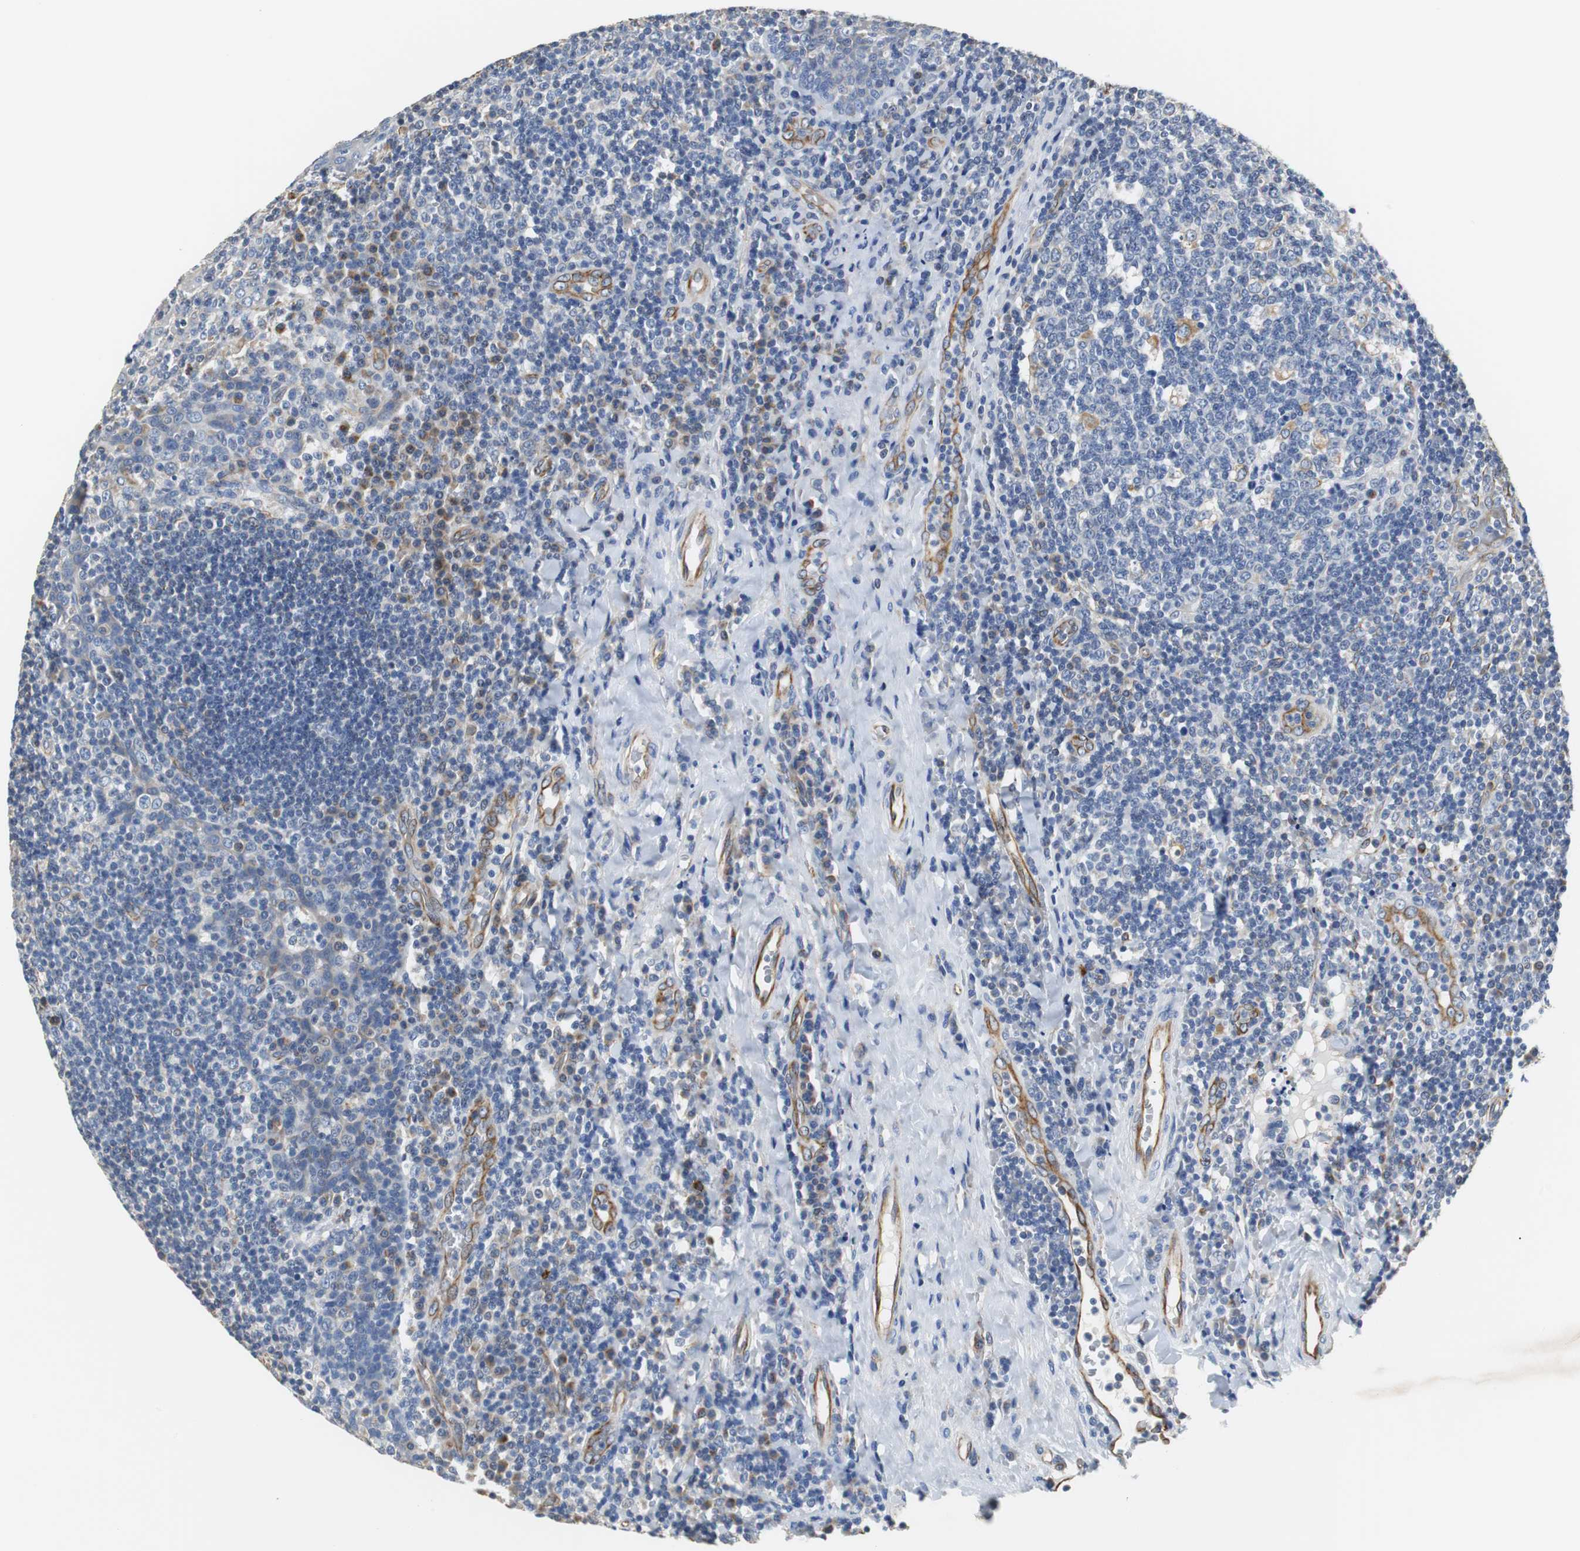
{"staining": {"intensity": "moderate", "quantity": "<25%", "location": "cytoplasmic/membranous"}, "tissue": "tonsil", "cell_type": "Germinal center cells", "image_type": "normal", "snomed": [{"axis": "morphology", "description": "Normal tissue, NOS"}, {"axis": "topography", "description": "Tonsil"}], "caption": "IHC (DAB (3,3'-diaminobenzidine)) staining of normal tonsil shows moderate cytoplasmic/membranous protein expression in about <25% of germinal center cells.", "gene": "PCK1", "patient": {"sex": "male", "age": 17}}